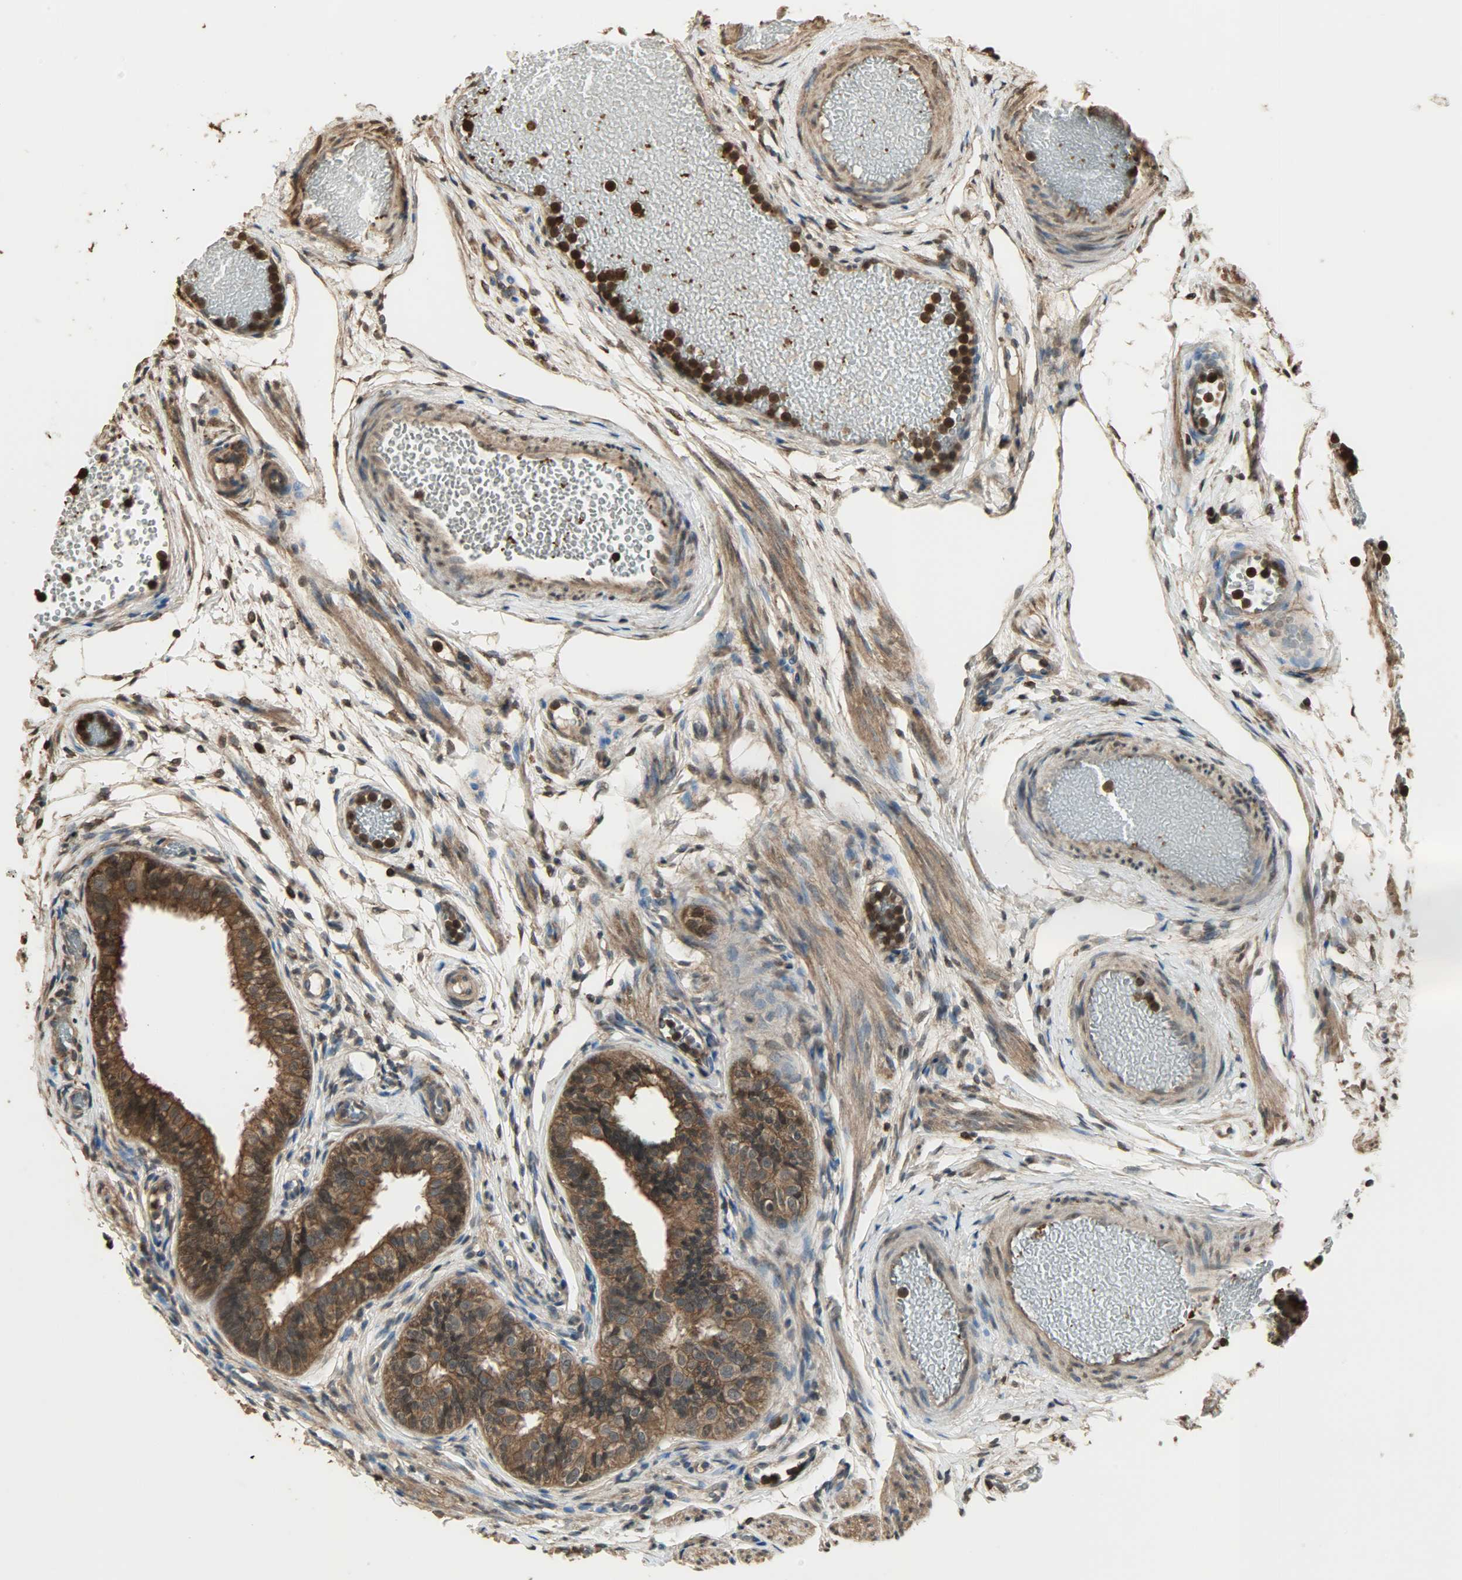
{"staining": {"intensity": "strong", "quantity": ">75%", "location": "cytoplasmic/membranous"}, "tissue": "fallopian tube", "cell_type": "Glandular cells", "image_type": "normal", "snomed": [{"axis": "morphology", "description": "Normal tissue, NOS"}, {"axis": "morphology", "description": "Dermoid, NOS"}, {"axis": "topography", "description": "Fallopian tube"}], "caption": "Protein analysis of benign fallopian tube reveals strong cytoplasmic/membranous expression in about >75% of glandular cells. The protein is stained brown, and the nuclei are stained in blue (DAB IHC with brightfield microscopy, high magnification).", "gene": "YWHAZ", "patient": {"sex": "female", "age": 33}}